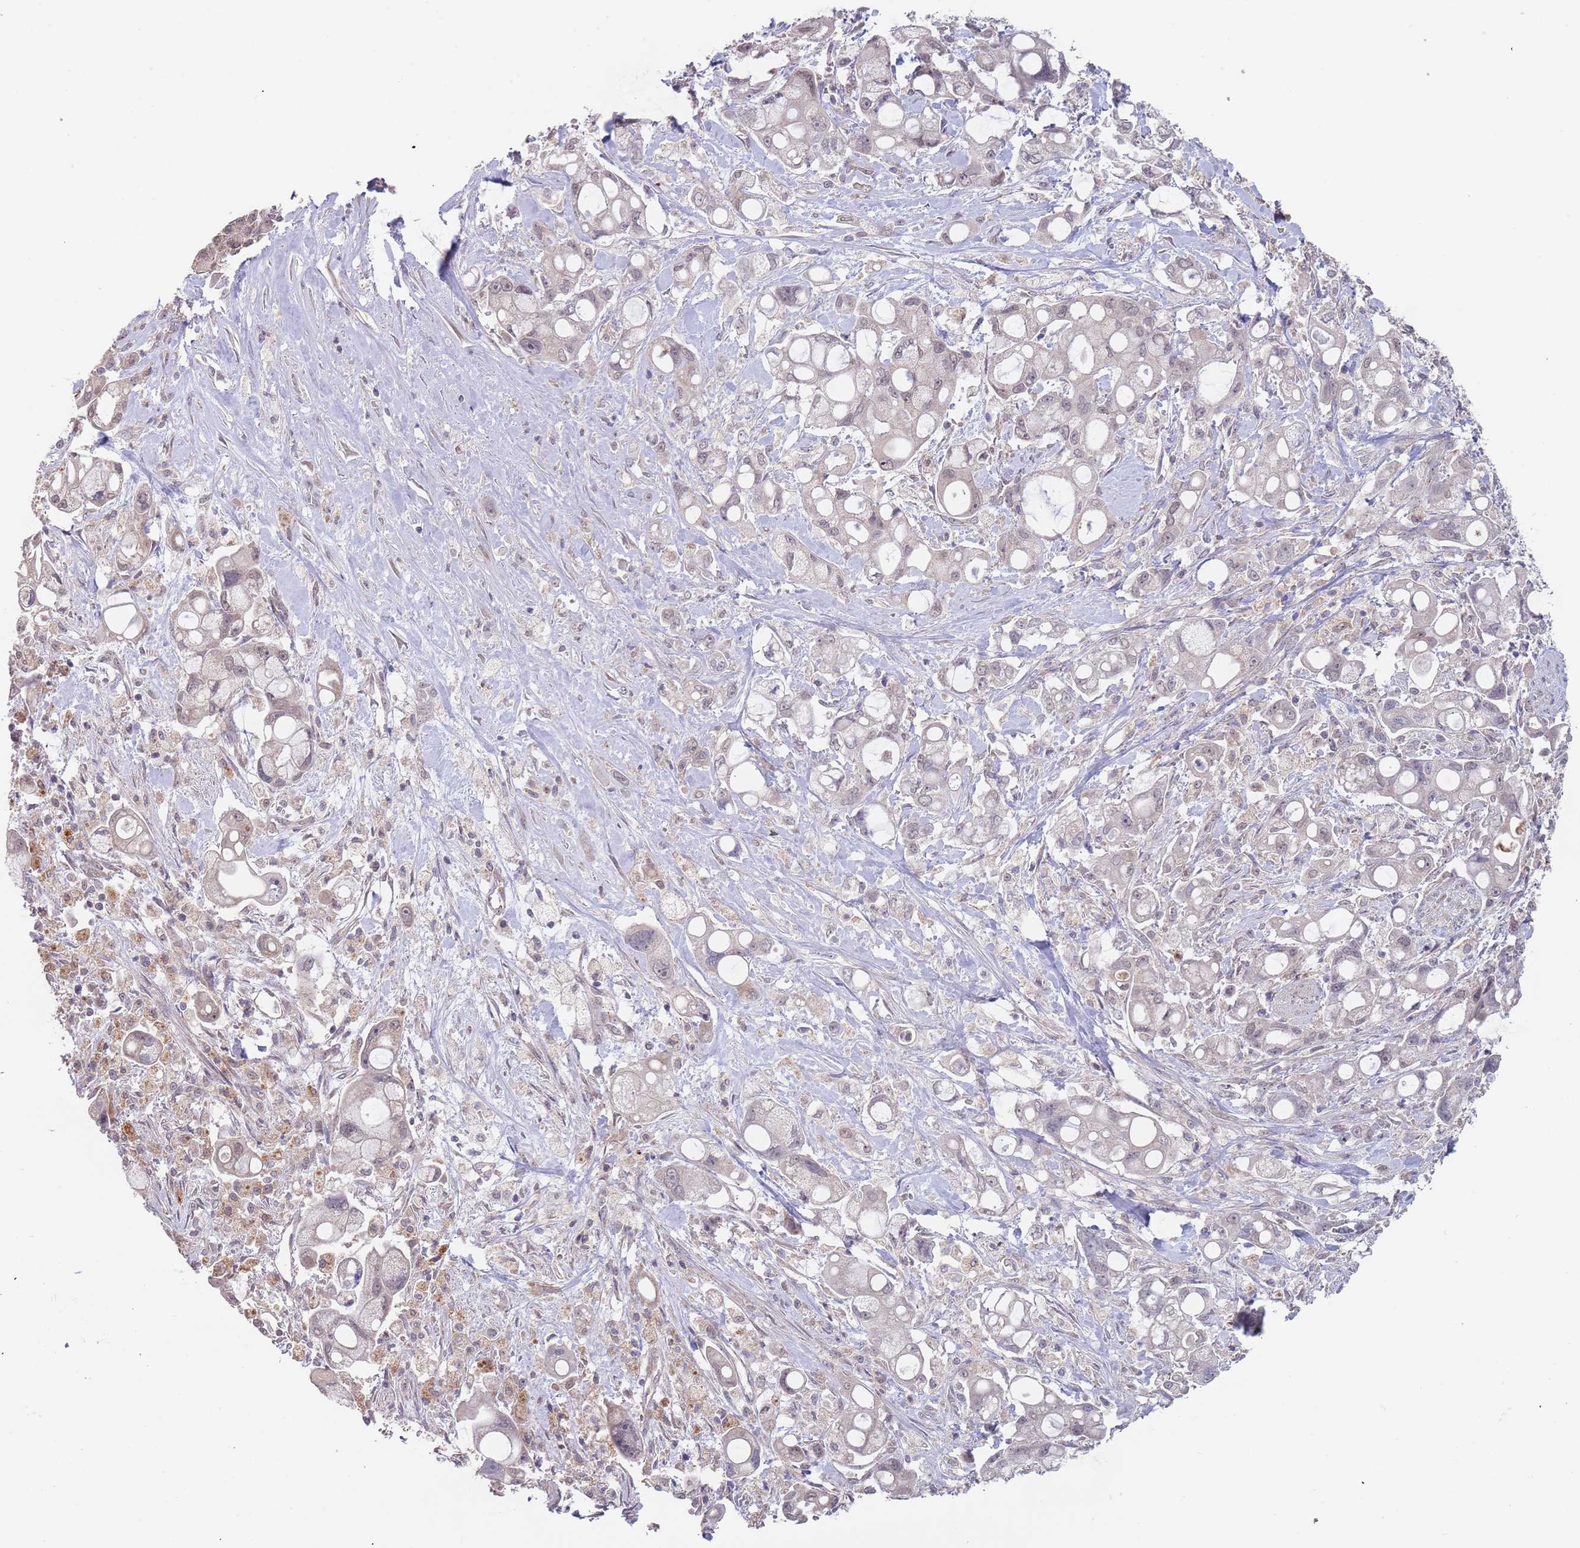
{"staining": {"intensity": "negative", "quantity": "none", "location": "none"}, "tissue": "pancreatic cancer", "cell_type": "Tumor cells", "image_type": "cancer", "snomed": [{"axis": "morphology", "description": "Adenocarcinoma, NOS"}, {"axis": "topography", "description": "Pancreas"}], "caption": "Human adenocarcinoma (pancreatic) stained for a protein using immunohistochemistry reveals no expression in tumor cells.", "gene": "TMEM64", "patient": {"sex": "male", "age": 68}}